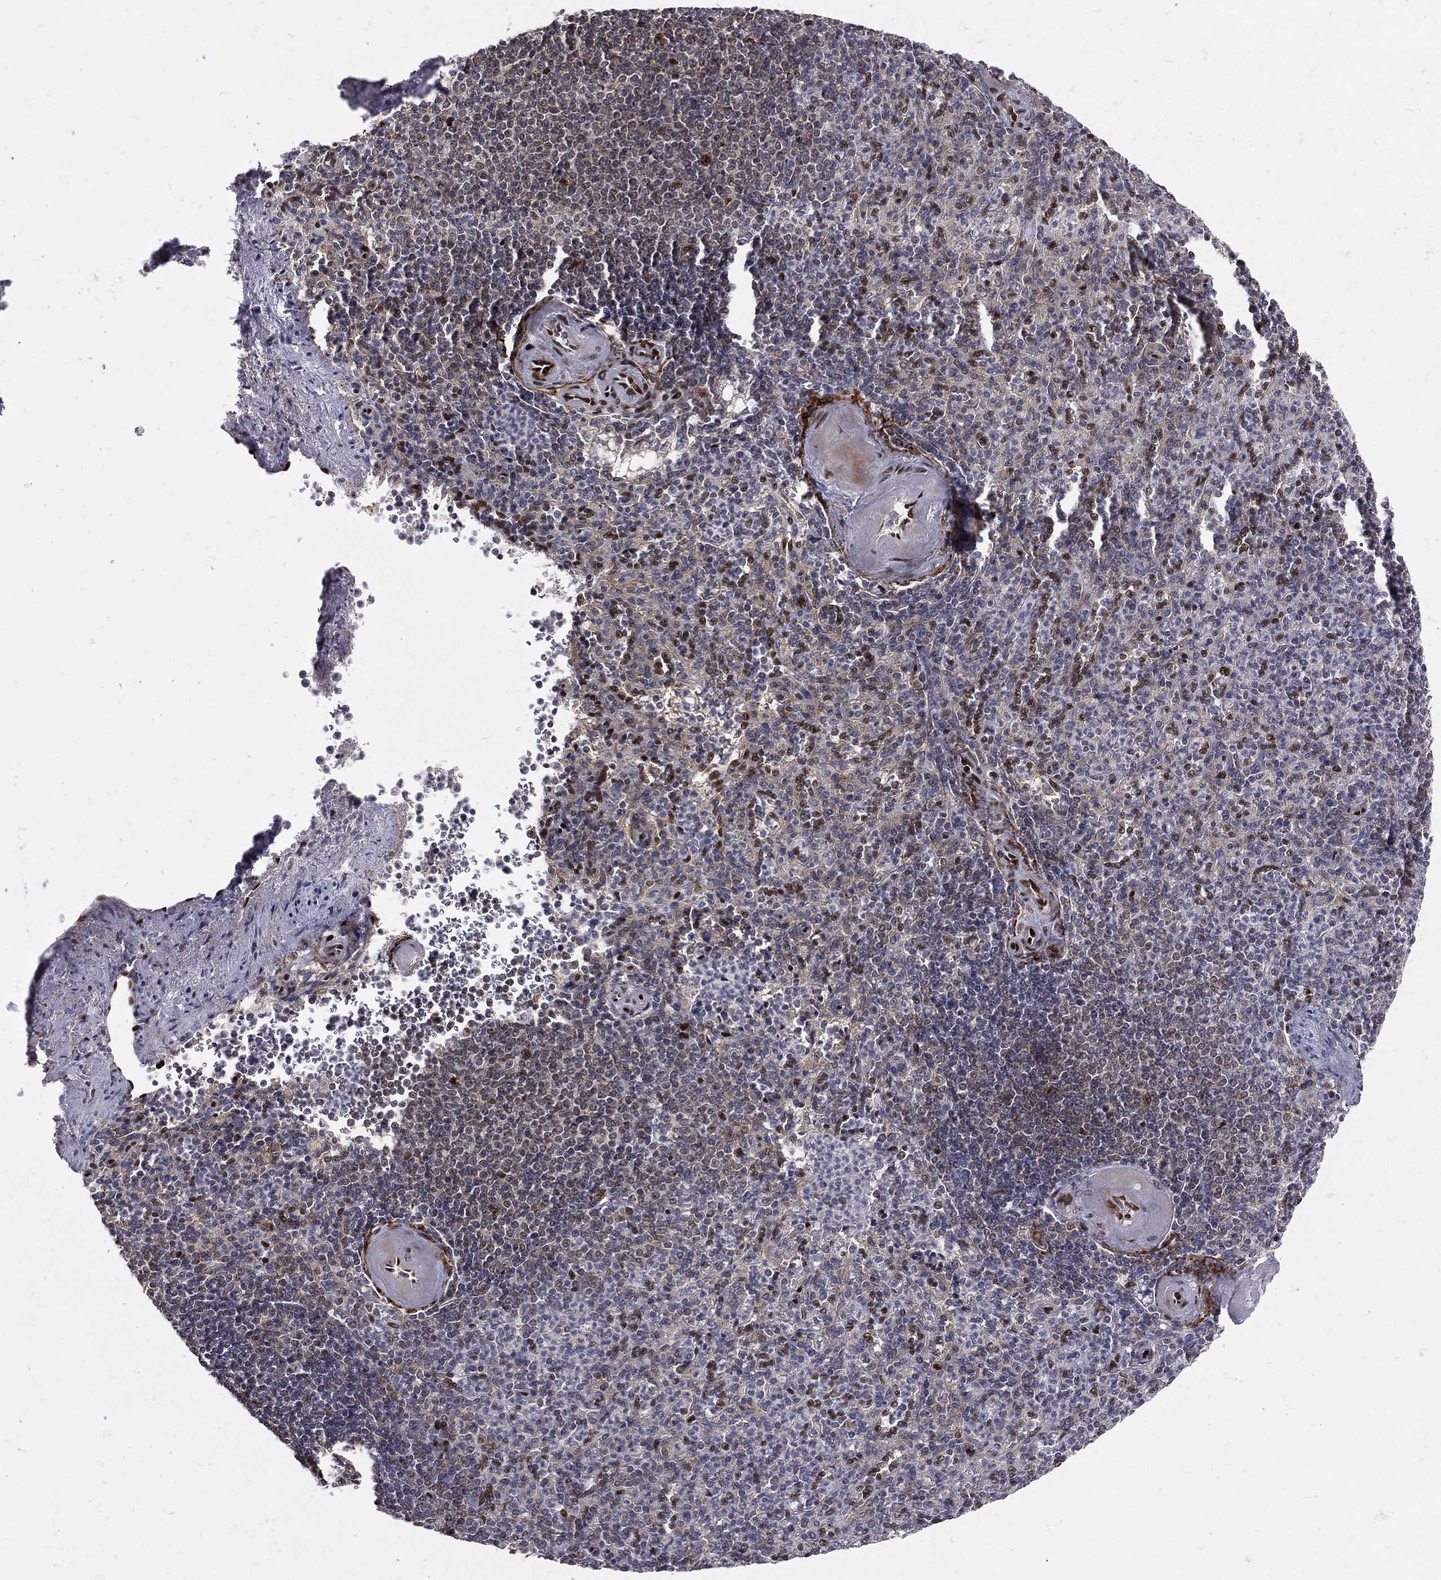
{"staining": {"intensity": "moderate", "quantity": "<25%", "location": "nuclear"}, "tissue": "spleen", "cell_type": "Cells in red pulp", "image_type": "normal", "snomed": [{"axis": "morphology", "description": "Normal tissue, NOS"}, {"axis": "topography", "description": "Spleen"}], "caption": "A micrograph showing moderate nuclear staining in about <25% of cells in red pulp in normal spleen, as visualized by brown immunohistochemical staining.", "gene": "ZEB1", "patient": {"sex": "female", "age": 74}}